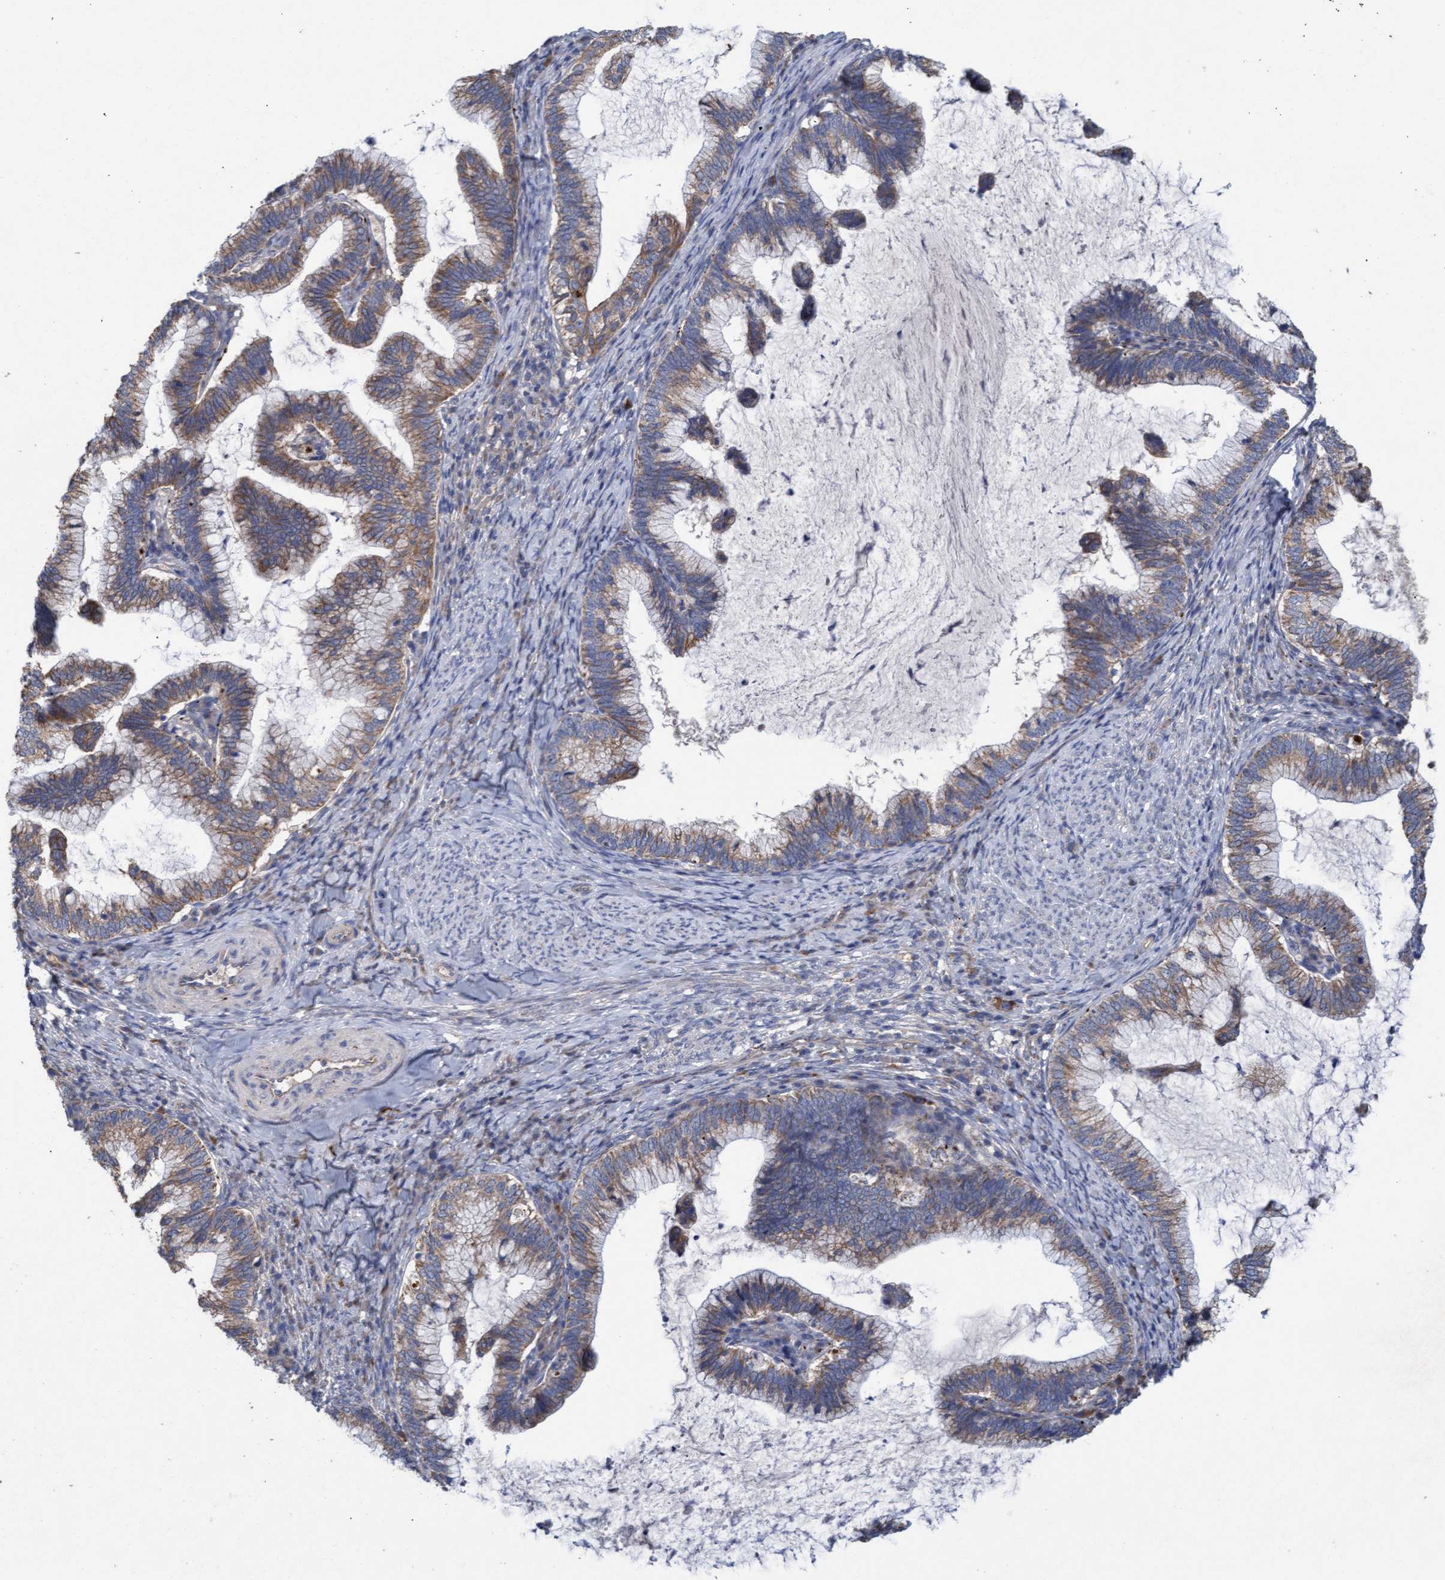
{"staining": {"intensity": "moderate", "quantity": ">75%", "location": "cytoplasmic/membranous"}, "tissue": "cervical cancer", "cell_type": "Tumor cells", "image_type": "cancer", "snomed": [{"axis": "morphology", "description": "Adenocarcinoma, NOS"}, {"axis": "topography", "description": "Cervix"}], "caption": "Tumor cells reveal medium levels of moderate cytoplasmic/membranous positivity in approximately >75% of cells in human cervical cancer (adenocarcinoma). The protein of interest is shown in brown color, while the nuclei are stained blue.", "gene": "MRPL38", "patient": {"sex": "female", "age": 36}}